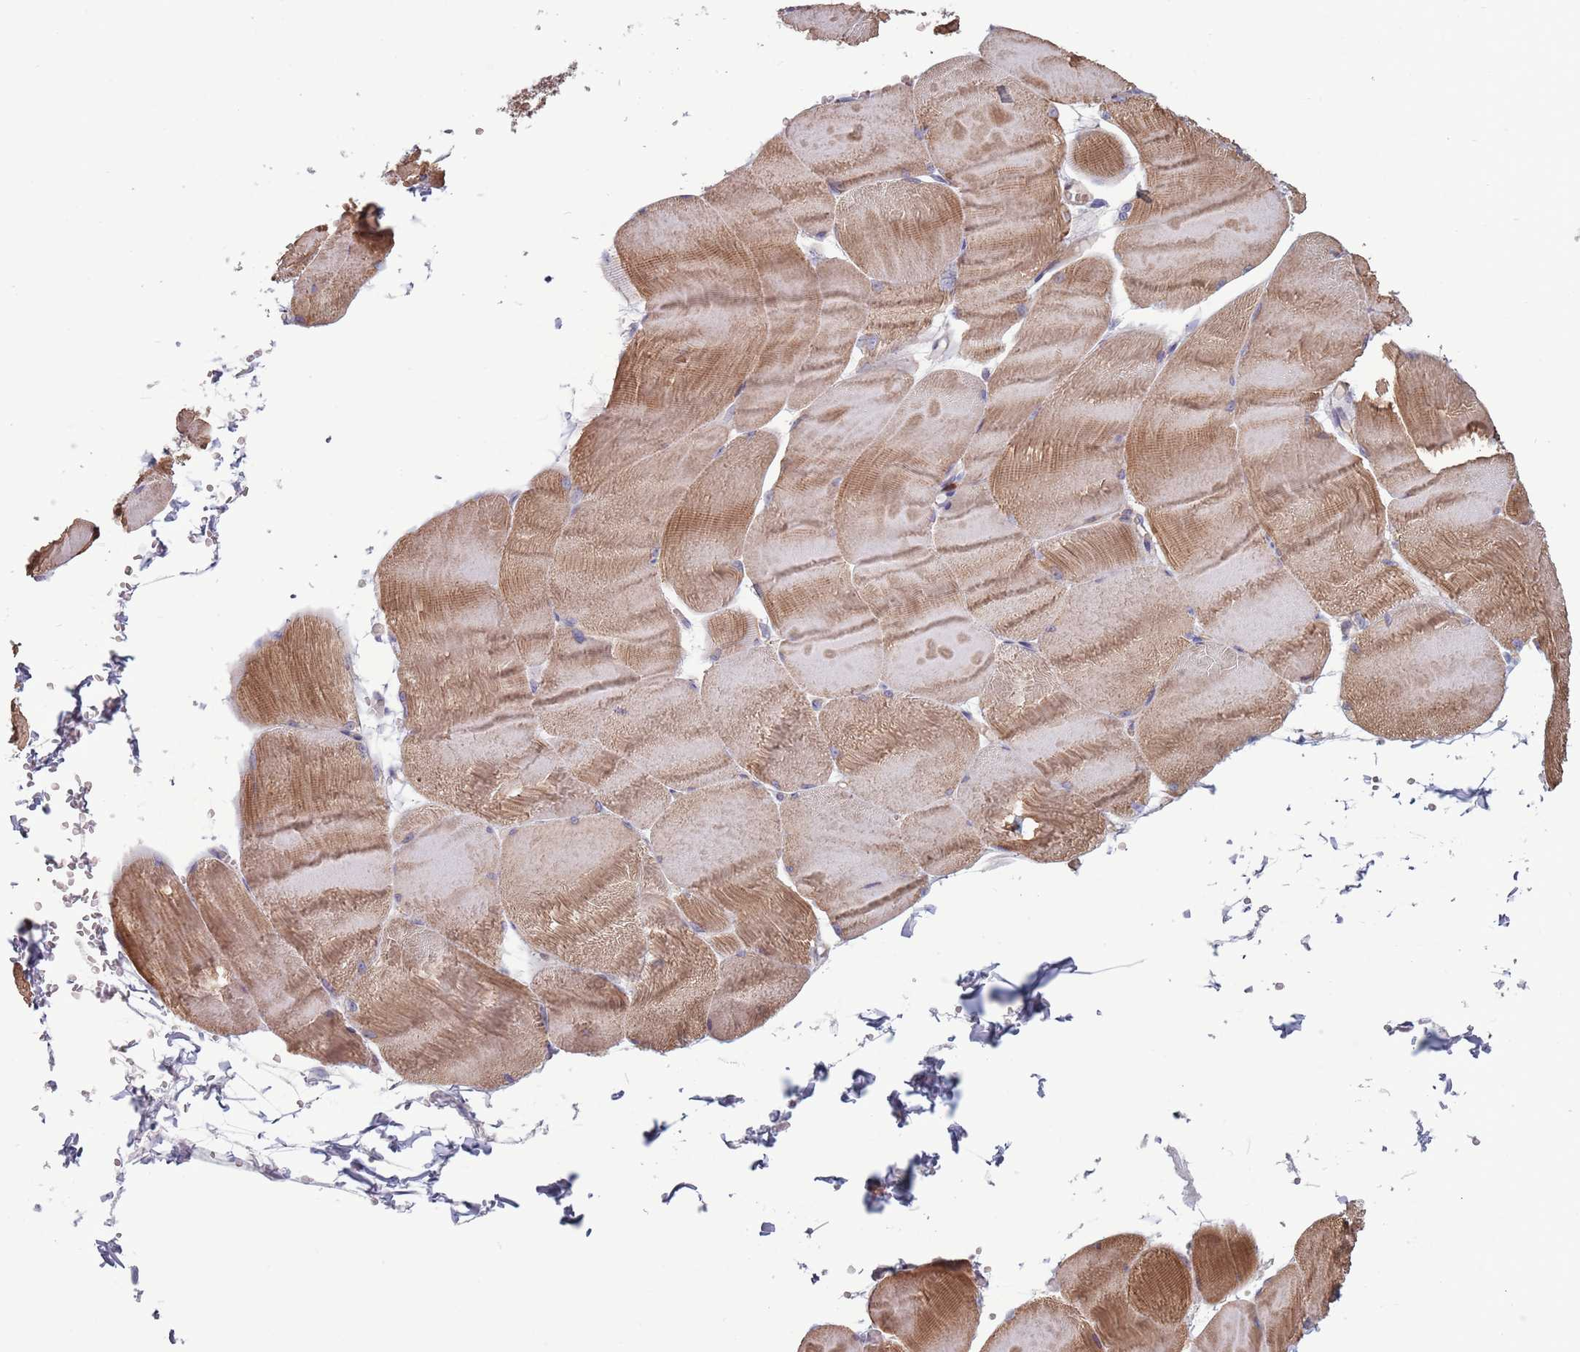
{"staining": {"intensity": "moderate", "quantity": ">75%", "location": "cytoplasmic/membranous"}, "tissue": "skeletal muscle", "cell_type": "Myocytes", "image_type": "normal", "snomed": [{"axis": "morphology", "description": "Normal tissue, NOS"}, {"axis": "morphology", "description": "Basal cell carcinoma"}, {"axis": "topography", "description": "Skeletal muscle"}], "caption": "High-power microscopy captured an immunohistochemistry (IHC) micrograph of normal skeletal muscle, revealing moderate cytoplasmic/membranous expression in approximately >75% of myocytes. The staining was performed using DAB (3,3'-diaminobenzidine) to visualize the protein expression in brown, while the nuclei were stained in blue with hematoxylin (Magnification: 20x).", "gene": "TYW1B", "patient": {"sex": "female", "age": 64}}